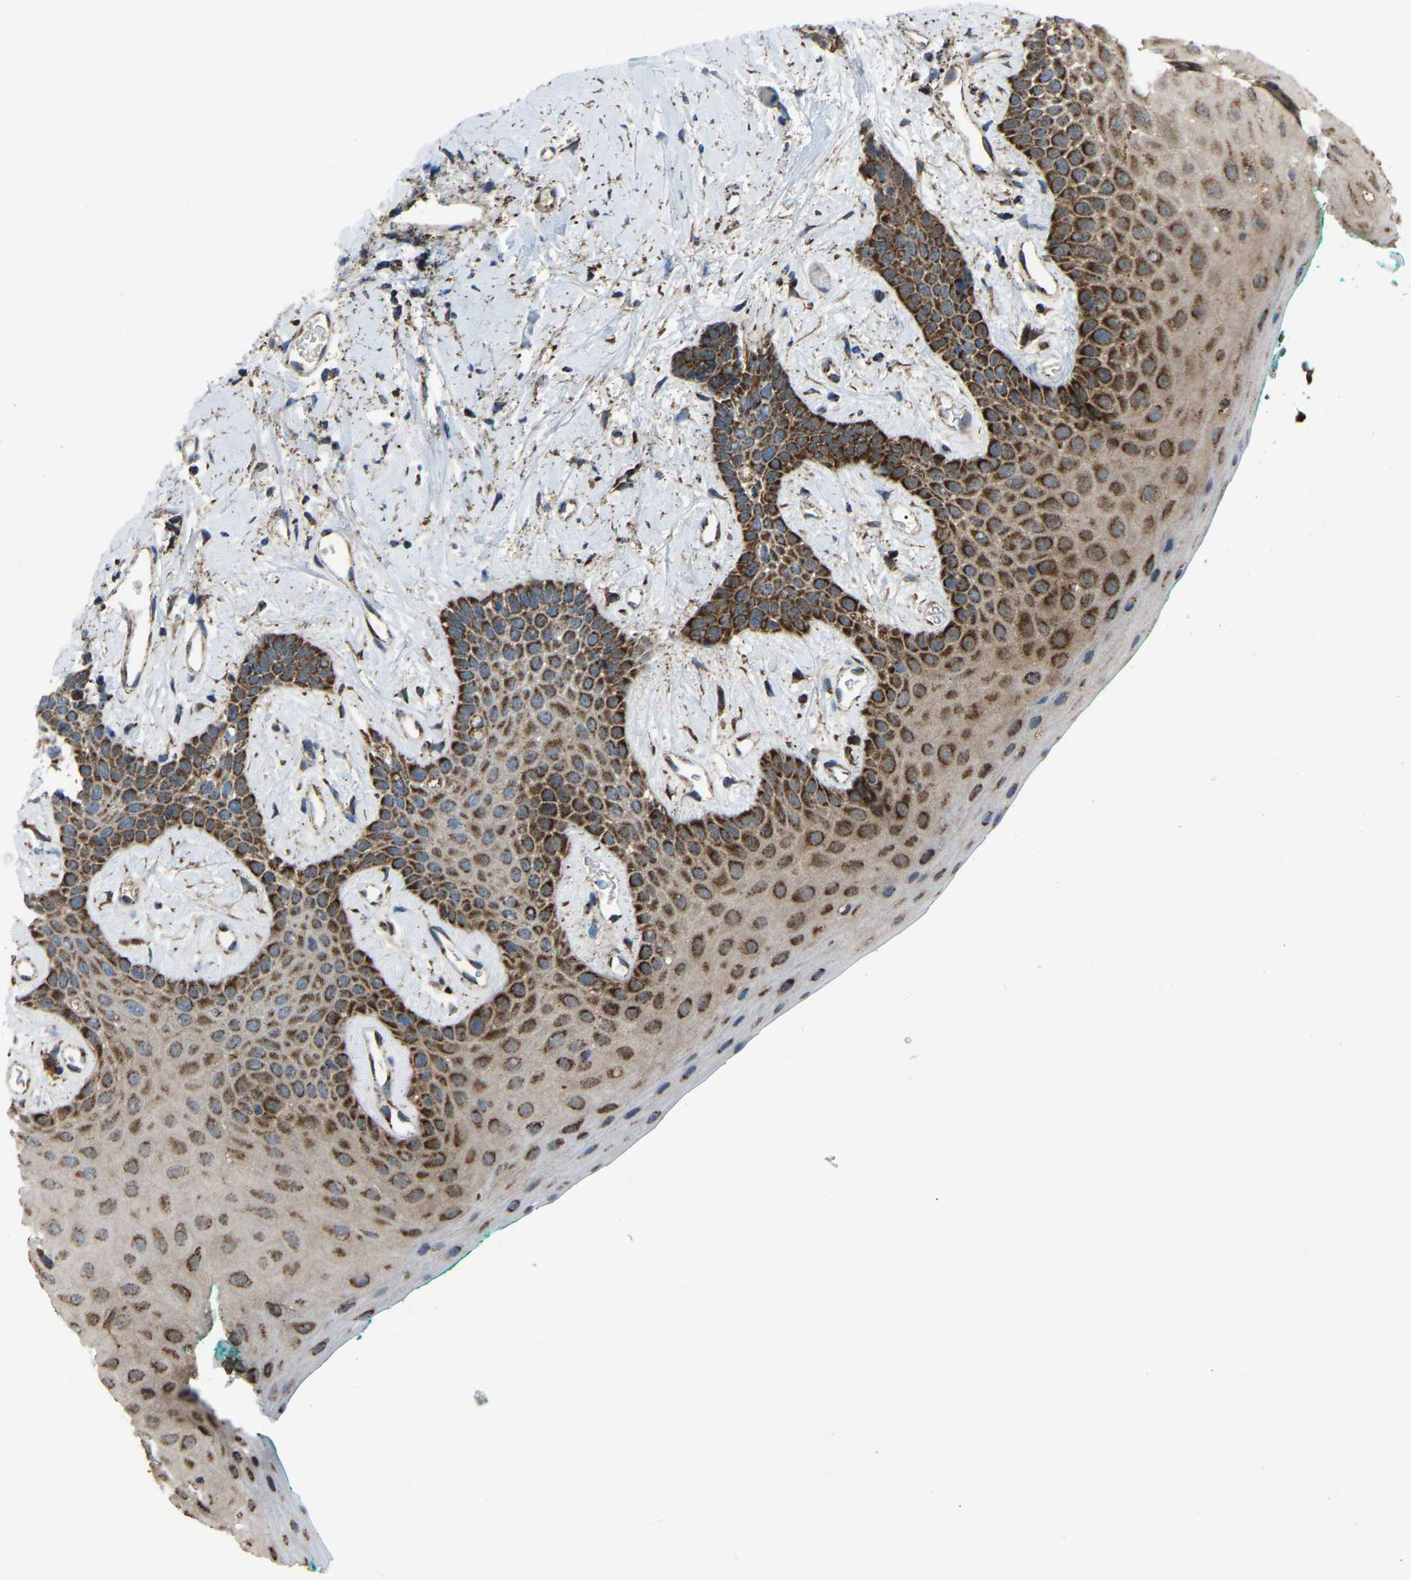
{"staining": {"intensity": "strong", "quantity": "25%-75%", "location": "cytoplasmic/membranous"}, "tissue": "oral mucosa", "cell_type": "Squamous epithelial cells", "image_type": "normal", "snomed": [{"axis": "morphology", "description": "Normal tissue, NOS"}, {"axis": "morphology", "description": "Squamous cell carcinoma, NOS"}, {"axis": "topography", "description": "Oral tissue"}, {"axis": "topography", "description": "Salivary gland"}, {"axis": "topography", "description": "Head-Neck"}], "caption": "Squamous epithelial cells reveal strong cytoplasmic/membranous expression in approximately 25%-75% of cells in unremarkable oral mucosa. (Stains: DAB in brown, nuclei in blue, Microscopy: brightfield microscopy at high magnification).", "gene": "AKR1A1", "patient": {"sex": "female", "age": 62}}